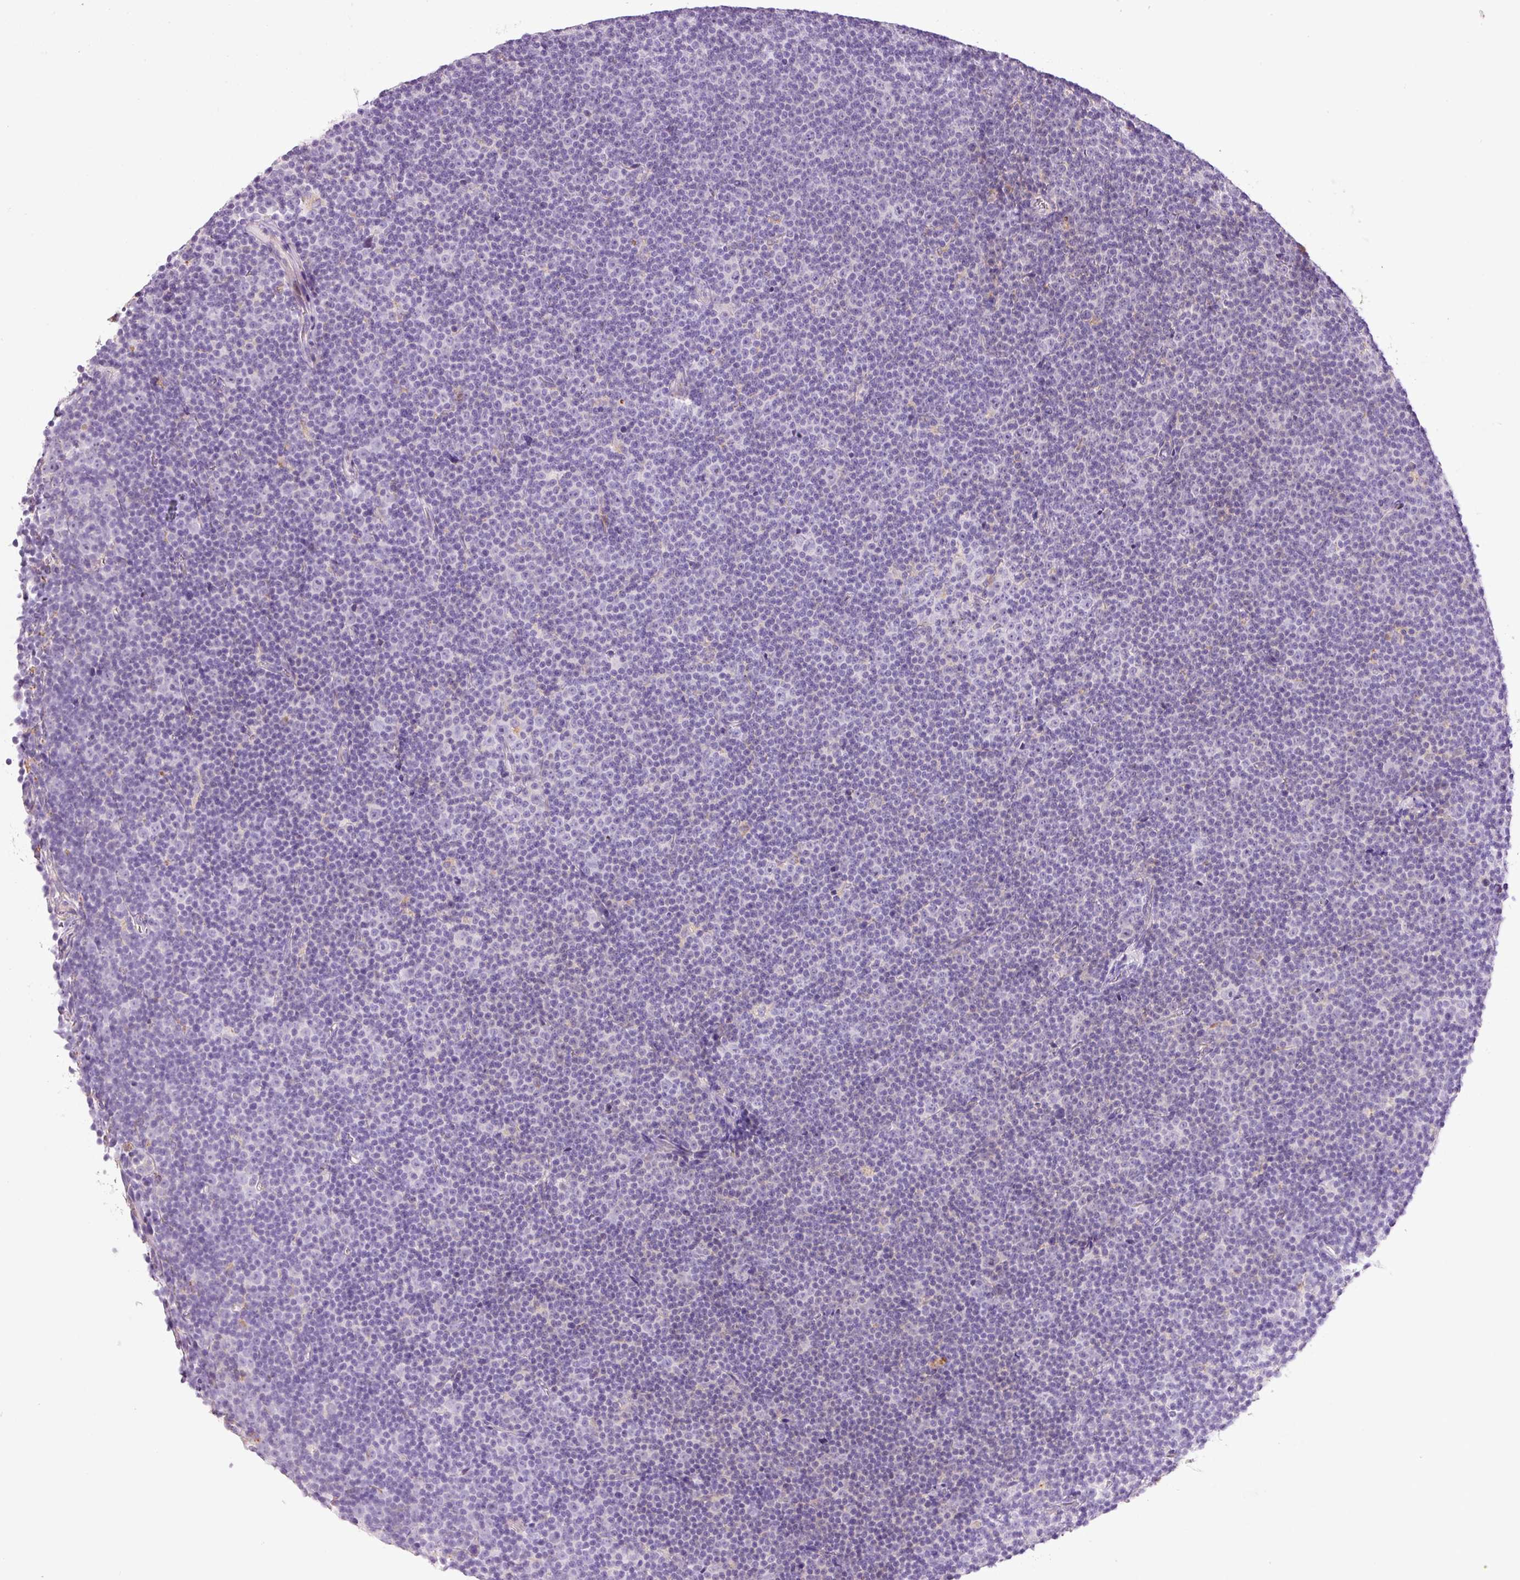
{"staining": {"intensity": "negative", "quantity": "none", "location": "none"}, "tissue": "lymphoma", "cell_type": "Tumor cells", "image_type": "cancer", "snomed": [{"axis": "morphology", "description": "Malignant lymphoma, non-Hodgkin's type, Low grade"}, {"axis": "topography", "description": "Lymph node"}], "caption": "An image of human lymphoma is negative for staining in tumor cells.", "gene": "TMC8", "patient": {"sex": "female", "age": 67}}